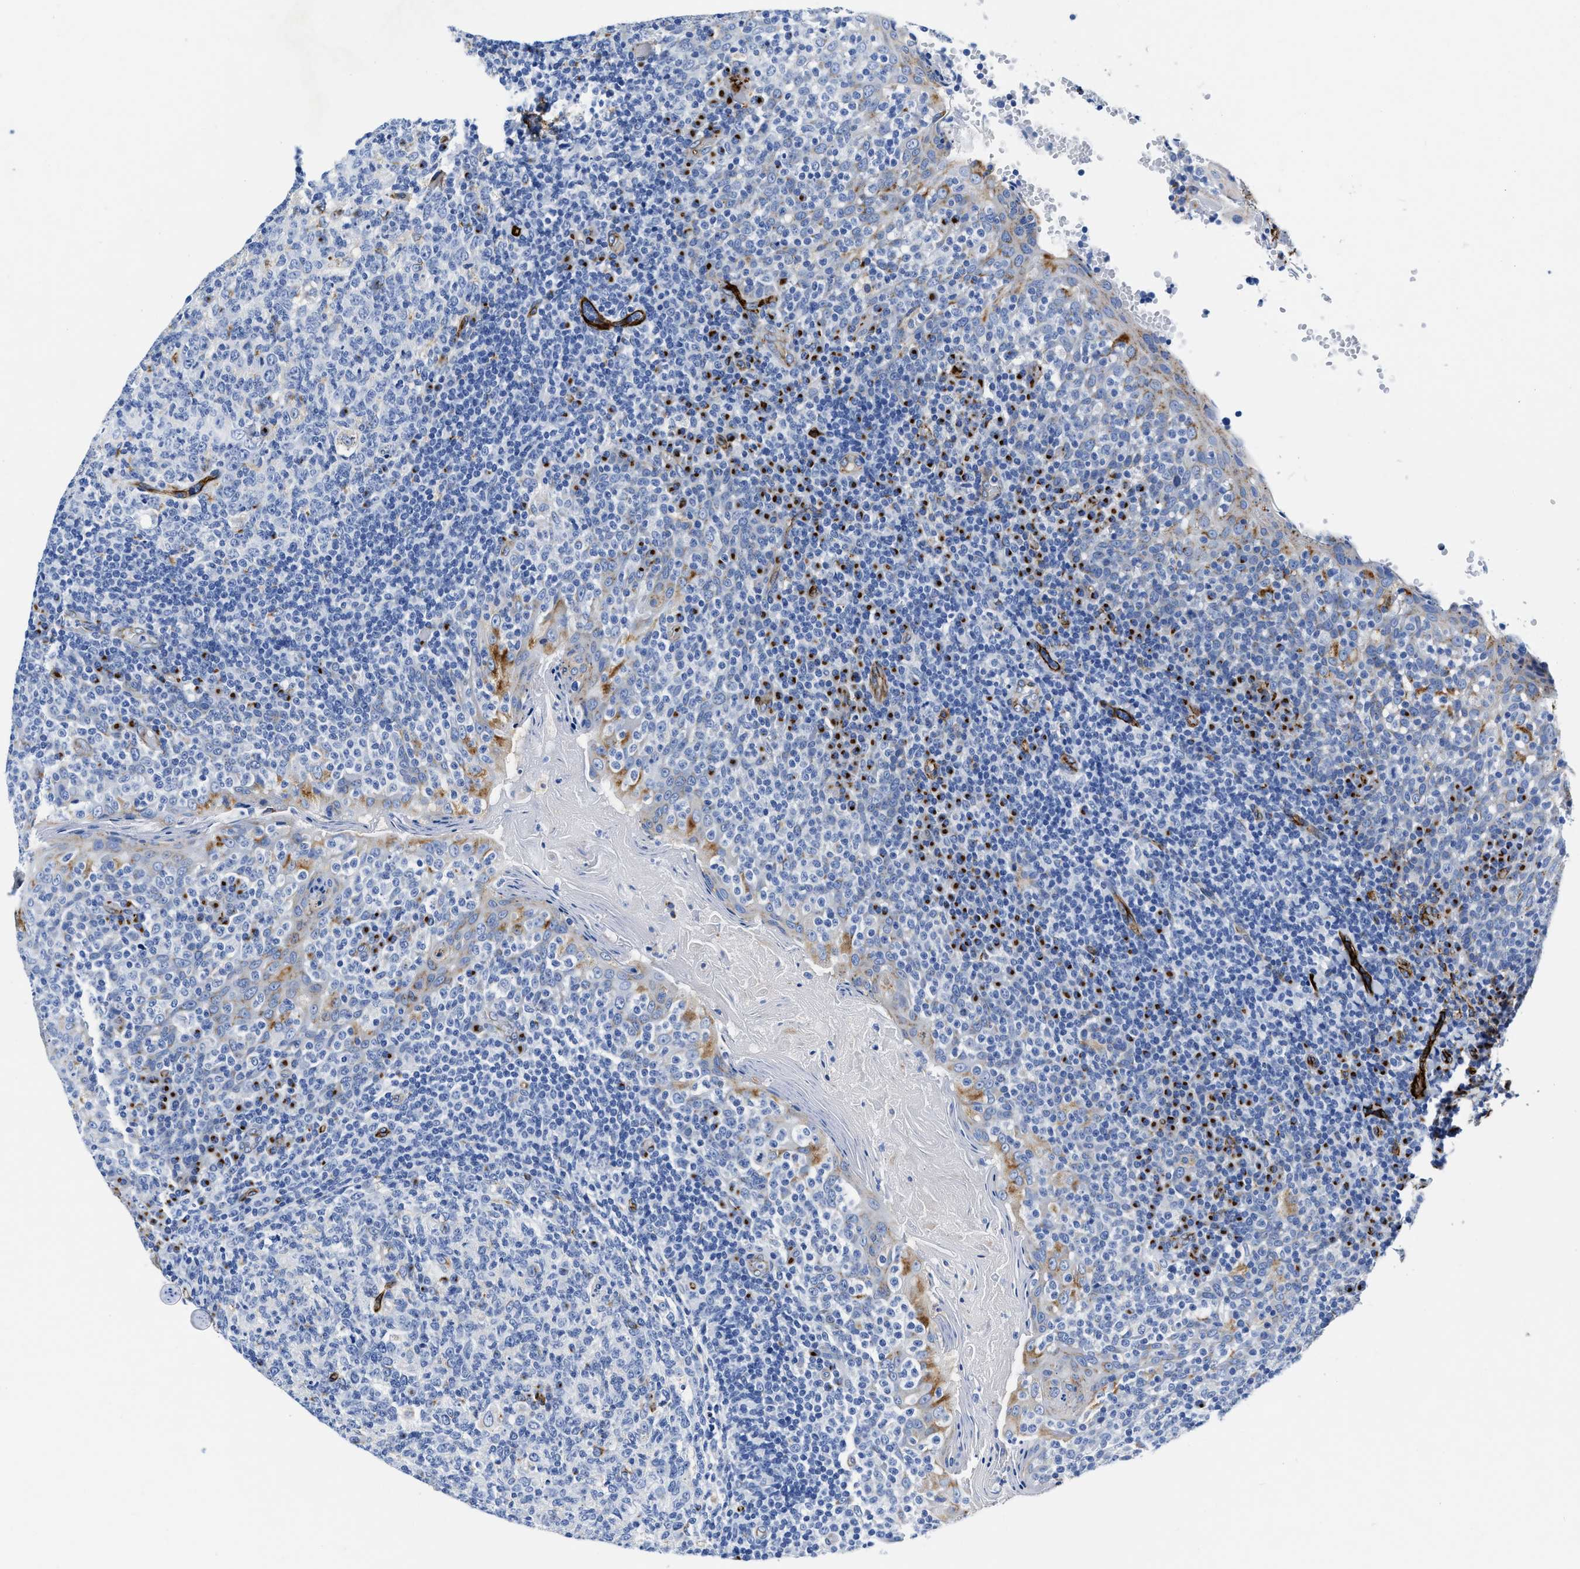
{"staining": {"intensity": "negative", "quantity": "none", "location": "none"}, "tissue": "tonsil", "cell_type": "Germinal center cells", "image_type": "normal", "snomed": [{"axis": "morphology", "description": "Normal tissue, NOS"}, {"axis": "topography", "description": "Tonsil"}], "caption": "This is a image of immunohistochemistry staining of normal tonsil, which shows no expression in germinal center cells. The staining was performed using DAB to visualize the protein expression in brown, while the nuclei were stained in blue with hematoxylin (Magnification: 20x).", "gene": "TVP23B", "patient": {"sex": "female", "age": 19}}